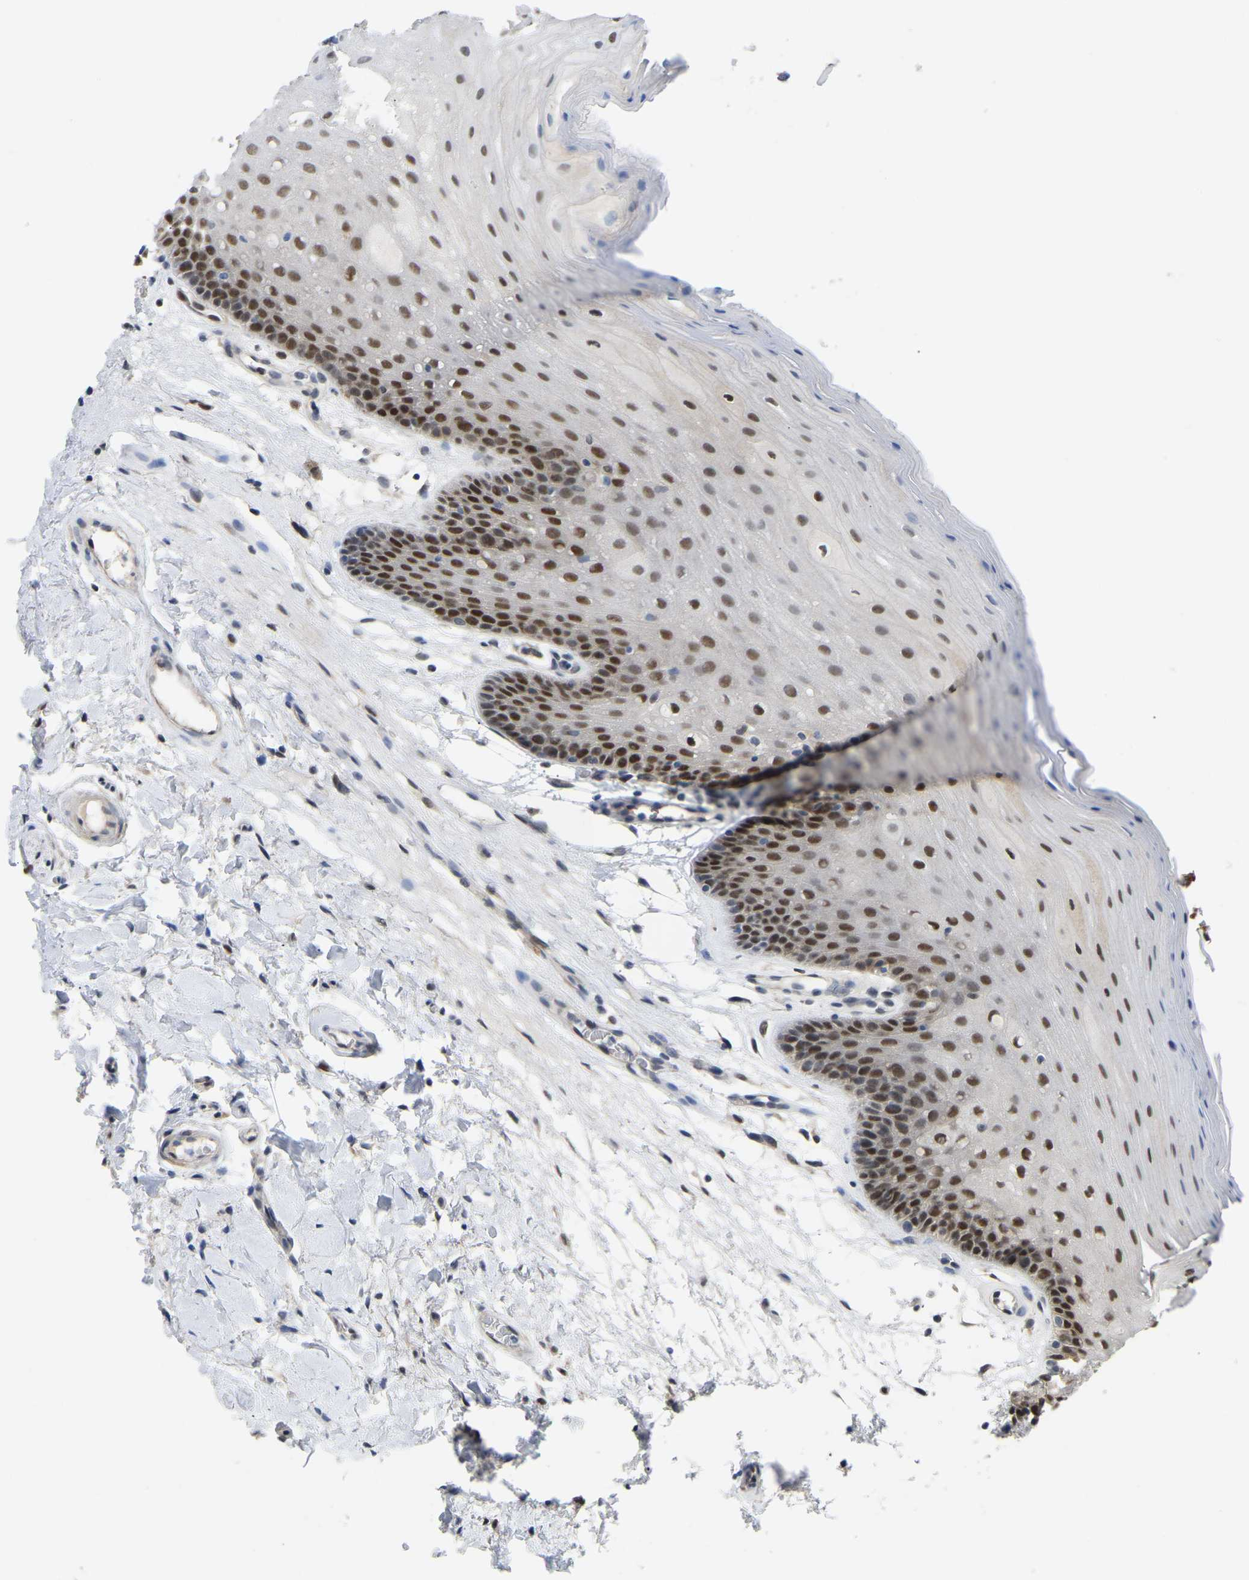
{"staining": {"intensity": "strong", "quantity": ">75%", "location": "nuclear"}, "tissue": "oral mucosa", "cell_type": "Squamous epithelial cells", "image_type": "normal", "snomed": [{"axis": "morphology", "description": "Normal tissue, NOS"}, {"axis": "morphology", "description": "Squamous cell carcinoma, NOS"}, {"axis": "topography", "description": "Oral tissue"}, {"axis": "topography", "description": "Head-Neck"}], "caption": "Immunohistochemical staining of unremarkable oral mucosa shows >75% levels of strong nuclear protein staining in about >75% of squamous epithelial cells. The staining is performed using DAB (3,3'-diaminobenzidine) brown chromogen to label protein expression. The nuclei are counter-stained blue using hematoxylin.", "gene": "KLRG2", "patient": {"sex": "male", "age": 71}}